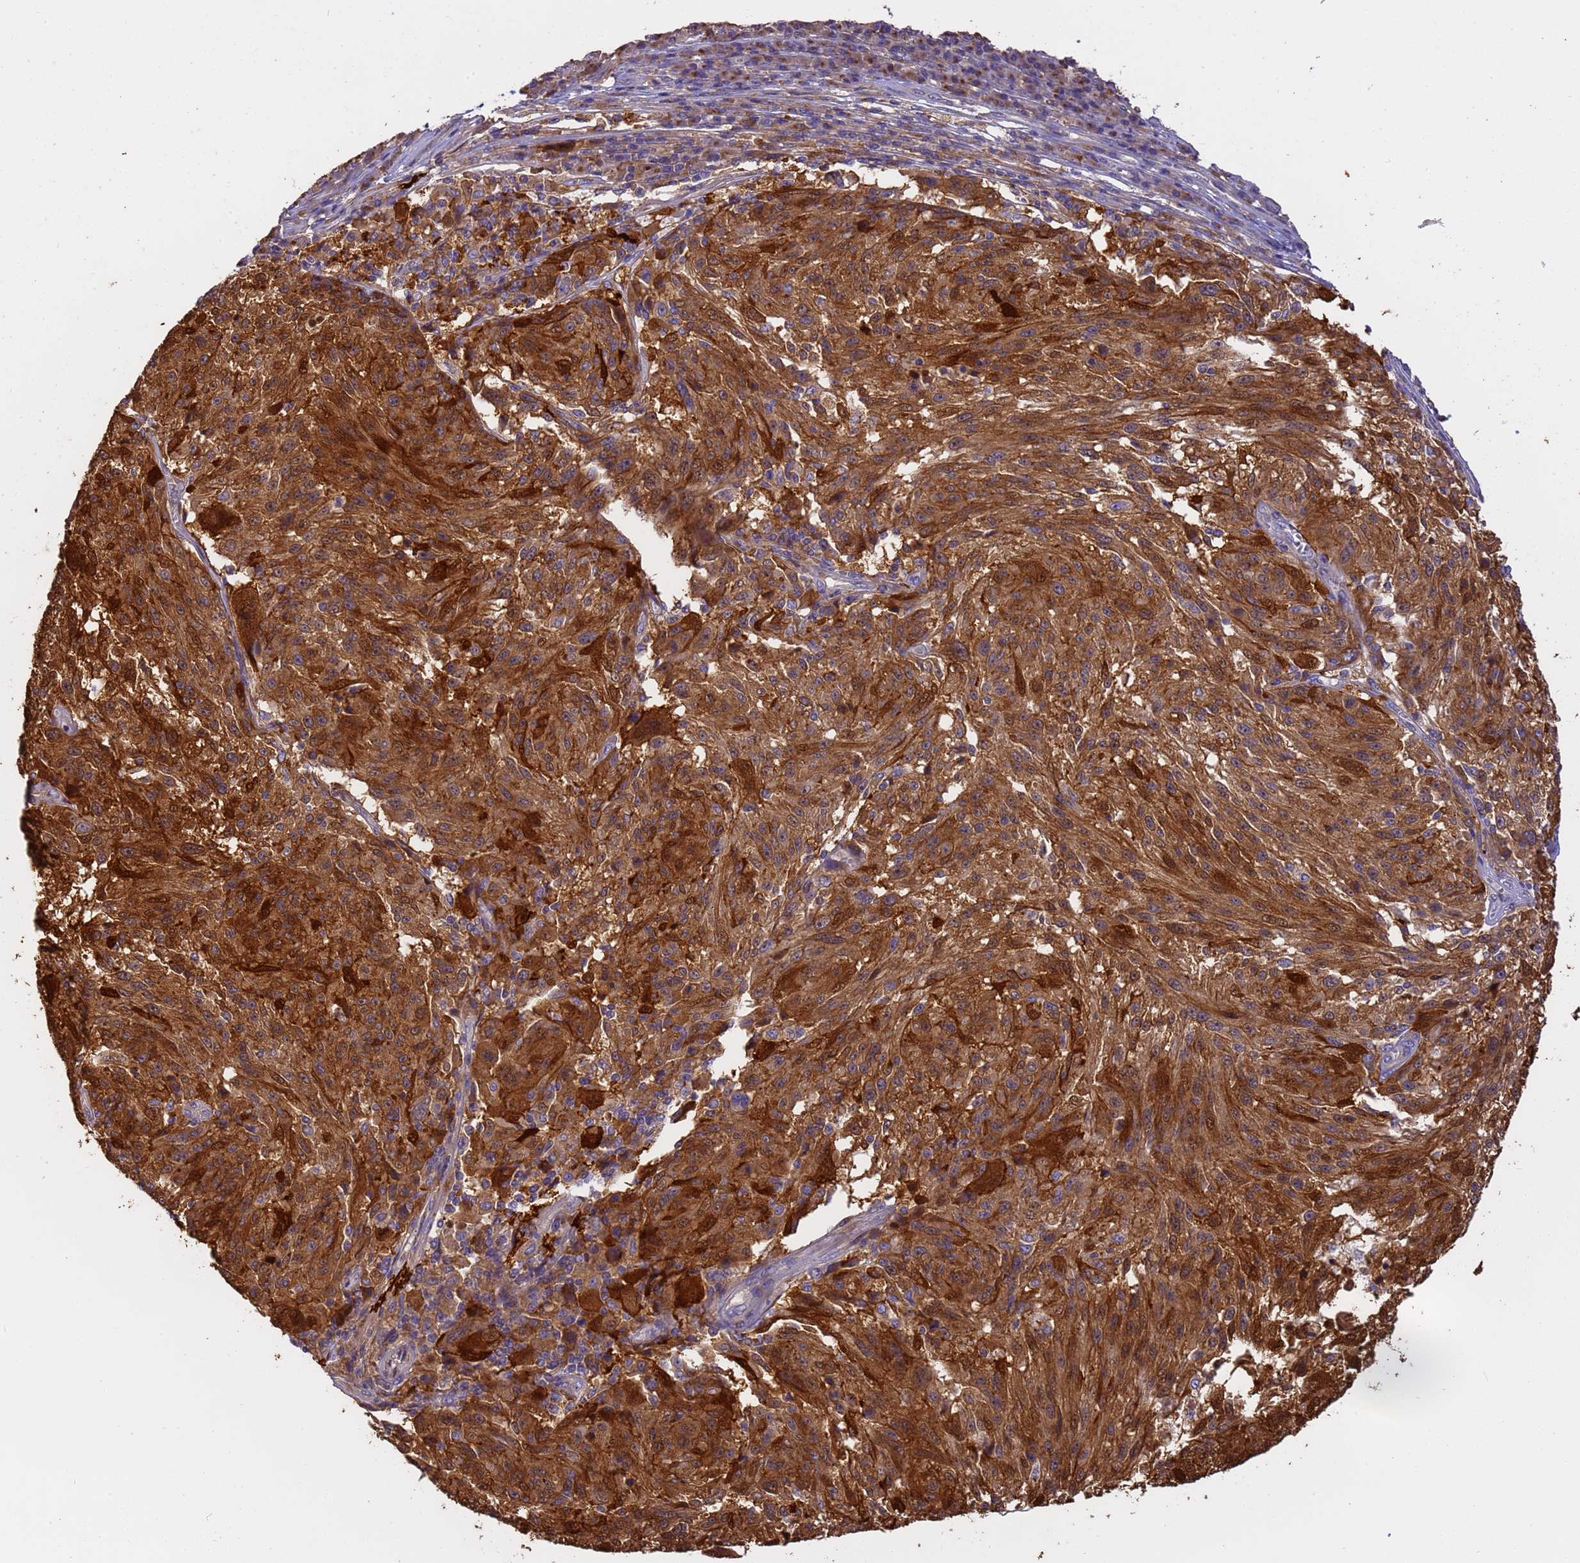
{"staining": {"intensity": "strong", "quantity": ">75%", "location": "cytoplasmic/membranous"}, "tissue": "melanoma", "cell_type": "Tumor cells", "image_type": "cancer", "snomed": [{"axis": "morphology", "description": "Malignant melanoma, NOS"}, {"axis": "topography", "description": "Skin"}], "caption": "This is an image of immunohistochemistry staining of malignant melanoma, which shows strong positivity in the cytoplasmic/membranous of tumor cells.", "gene": "M6PR", "patient": {"sex": "male", "age": 53}}